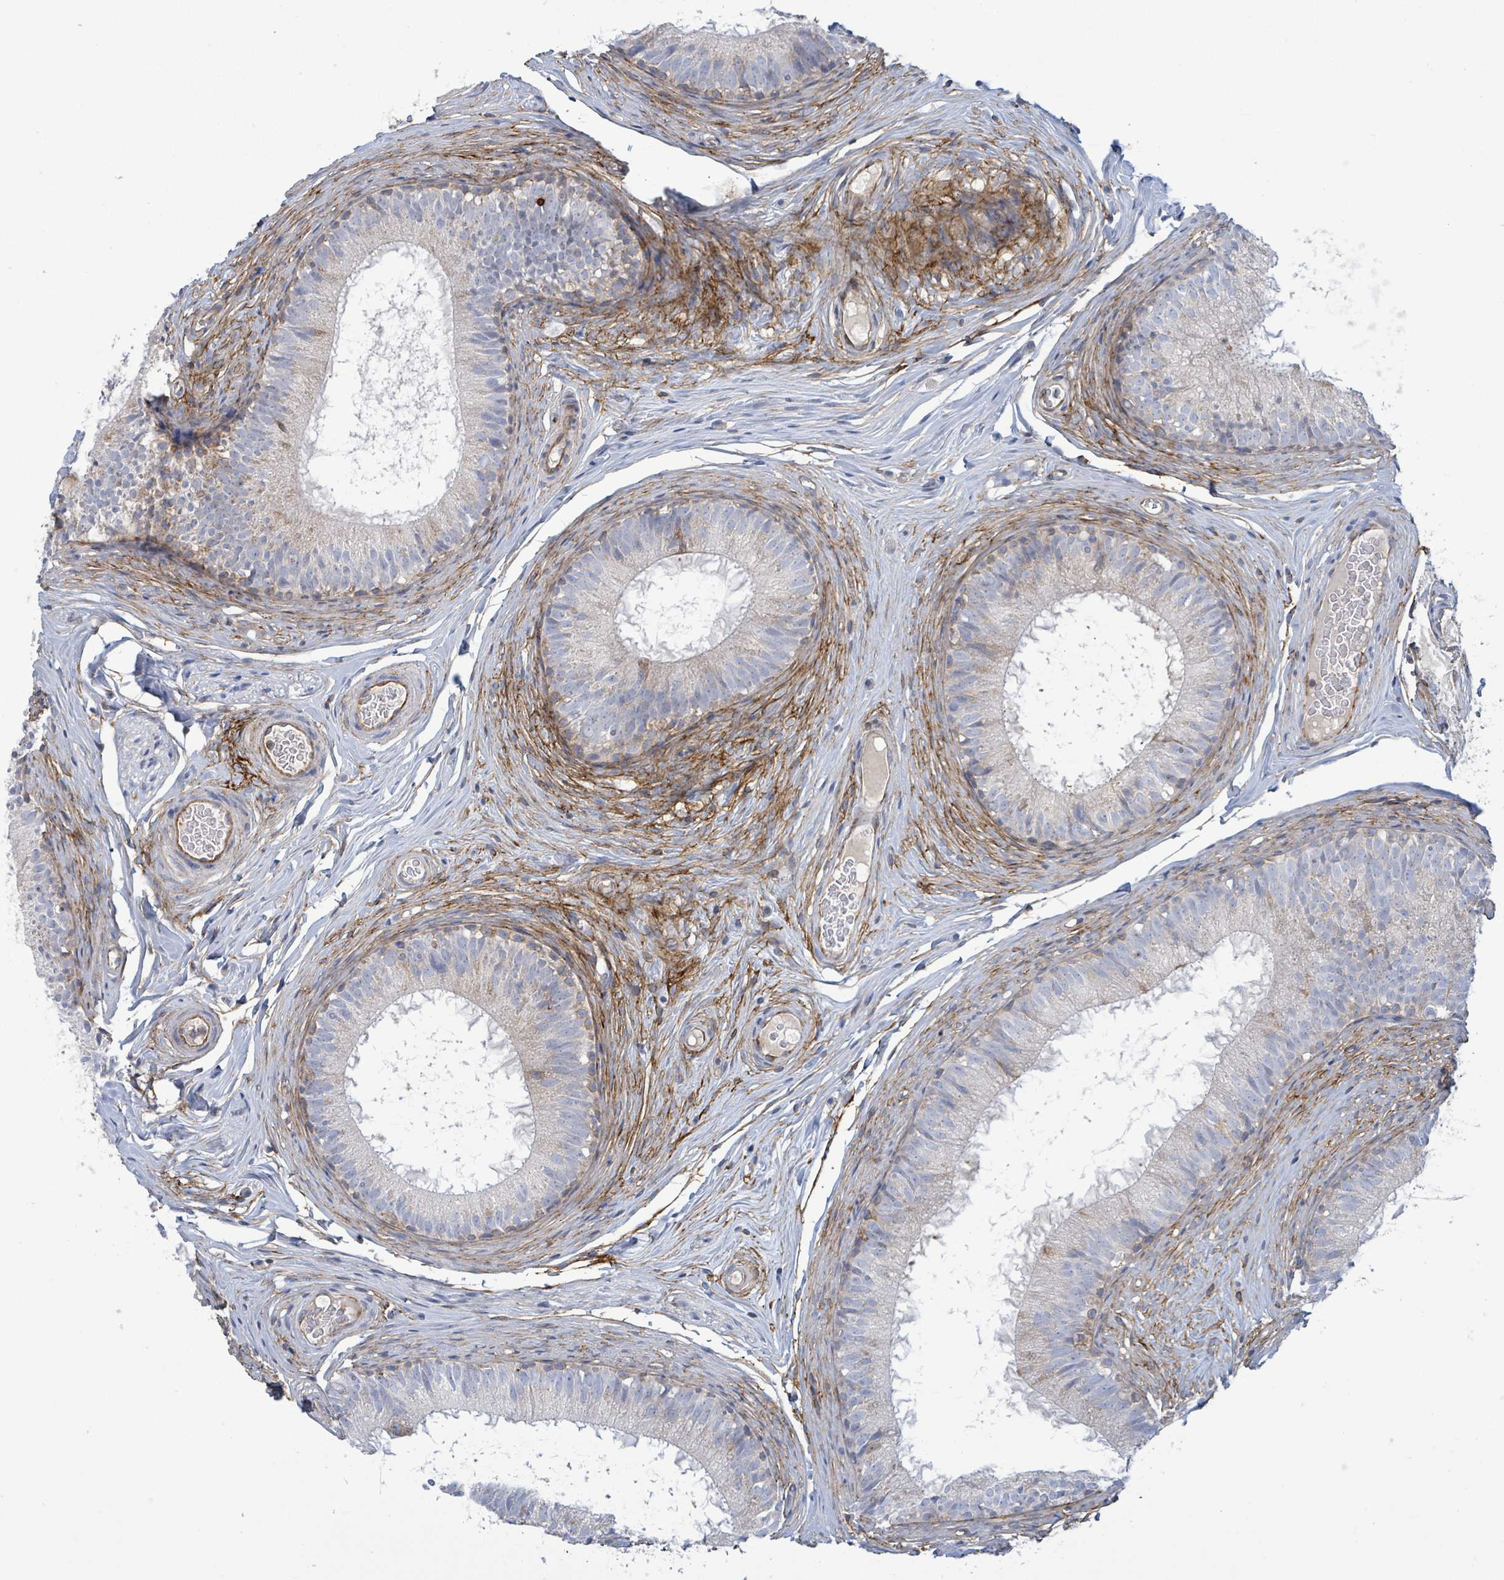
{"staining": {"intensity": "moderate", "quantity": "<25%", "location": "cytoplasmic/membranous"}, "tissue": "epididymis", "cell_type": "Glandular cells", "image_type": "normal", "snomed": [{"axis": "morphology", "description": "Normal tissue, NOS"}, {"axis": "topography", "description": "Epididymis"}], "caption": "Immunohistochemistry of benign human epididymis exhibits low levels of moderate cytoplasmic/membranous staining in about <25% of glandular cells.", "gene": "EGFL7", "patient": {"sex": "male", "age": 25}}